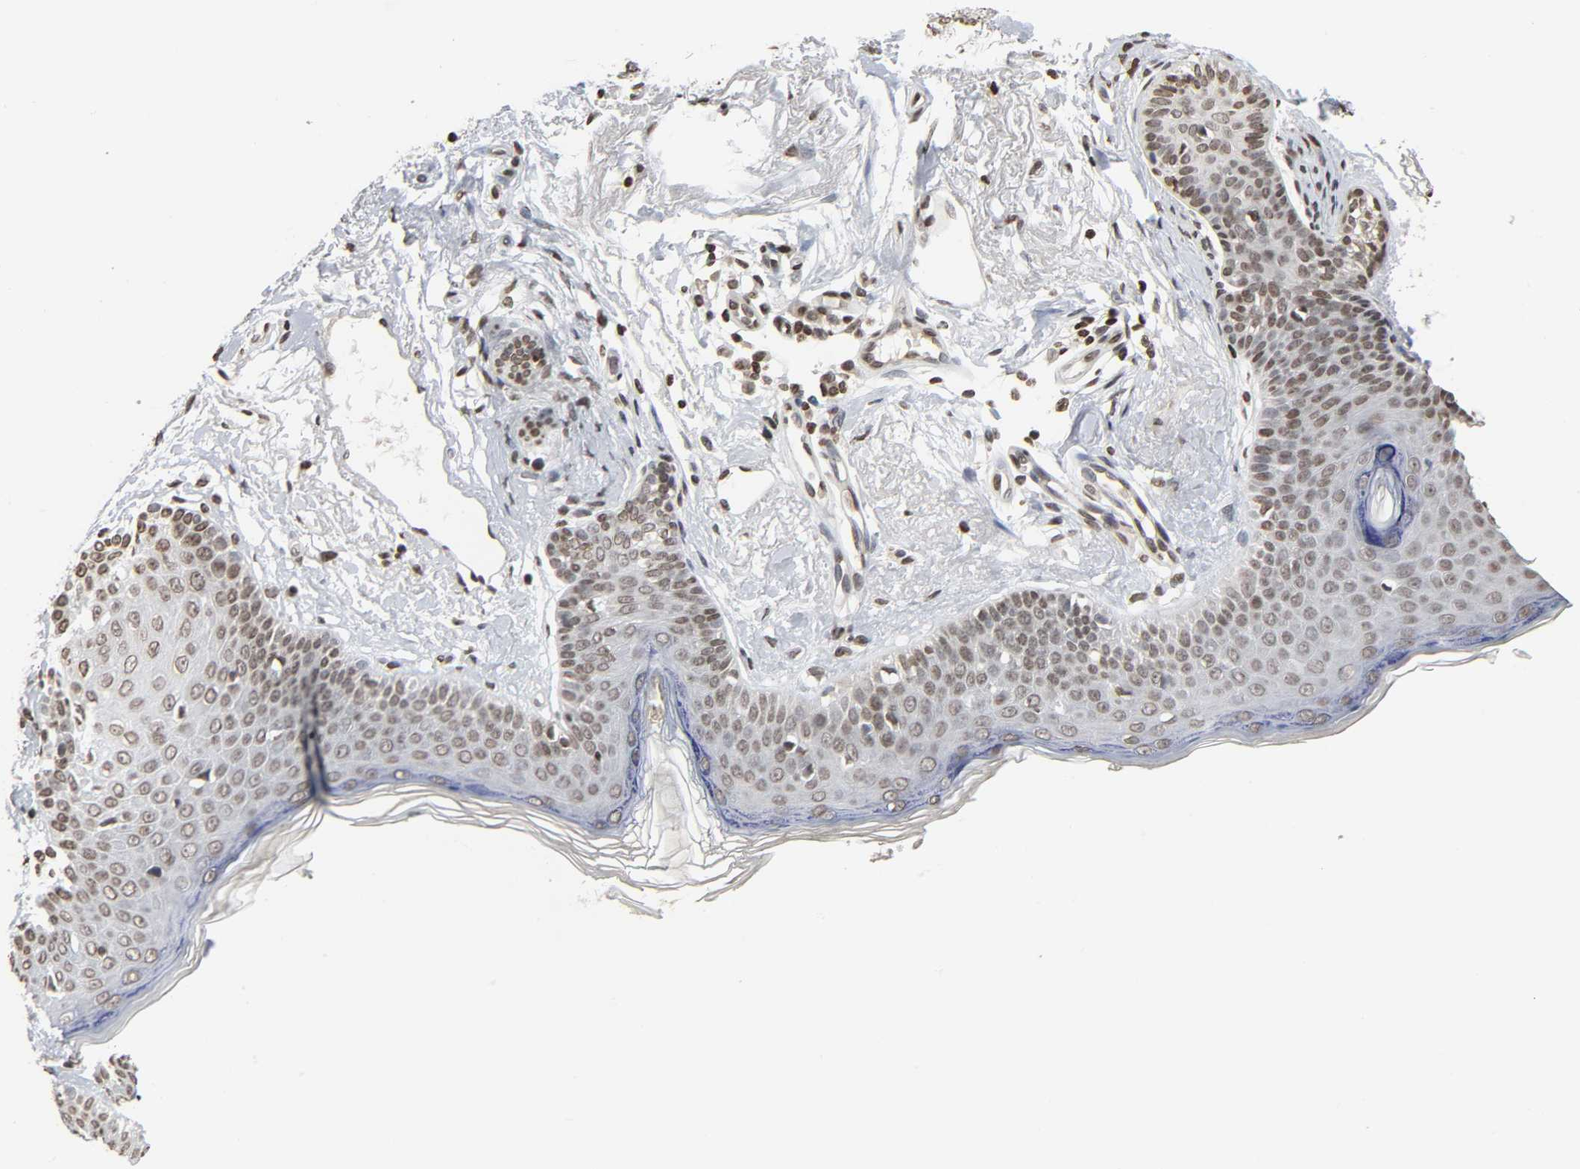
{"staining": {"intensity": "moderate", "quantity": ">75%", "location": "nuclear"}, "tissue": "skin cancer", "cell_type": "Tumor cells", "image_type": "cancer", "snomed": [{"axis": "morphology", "description": "Normal tissue, NOS"}, {"axis": "morphology", "description": "Basal cell carcinoma"}, {"axis": "topography", "description": "Skin"}], "caption": "Skin cancer (basal cell carcinoma) was stained to show a protein in brown. There is medium levels of moderate nuclear expression in approximately >75% of tumor cells.", "gene": "ELAVL1", "patient": {"sex": "female", "age": 69}}